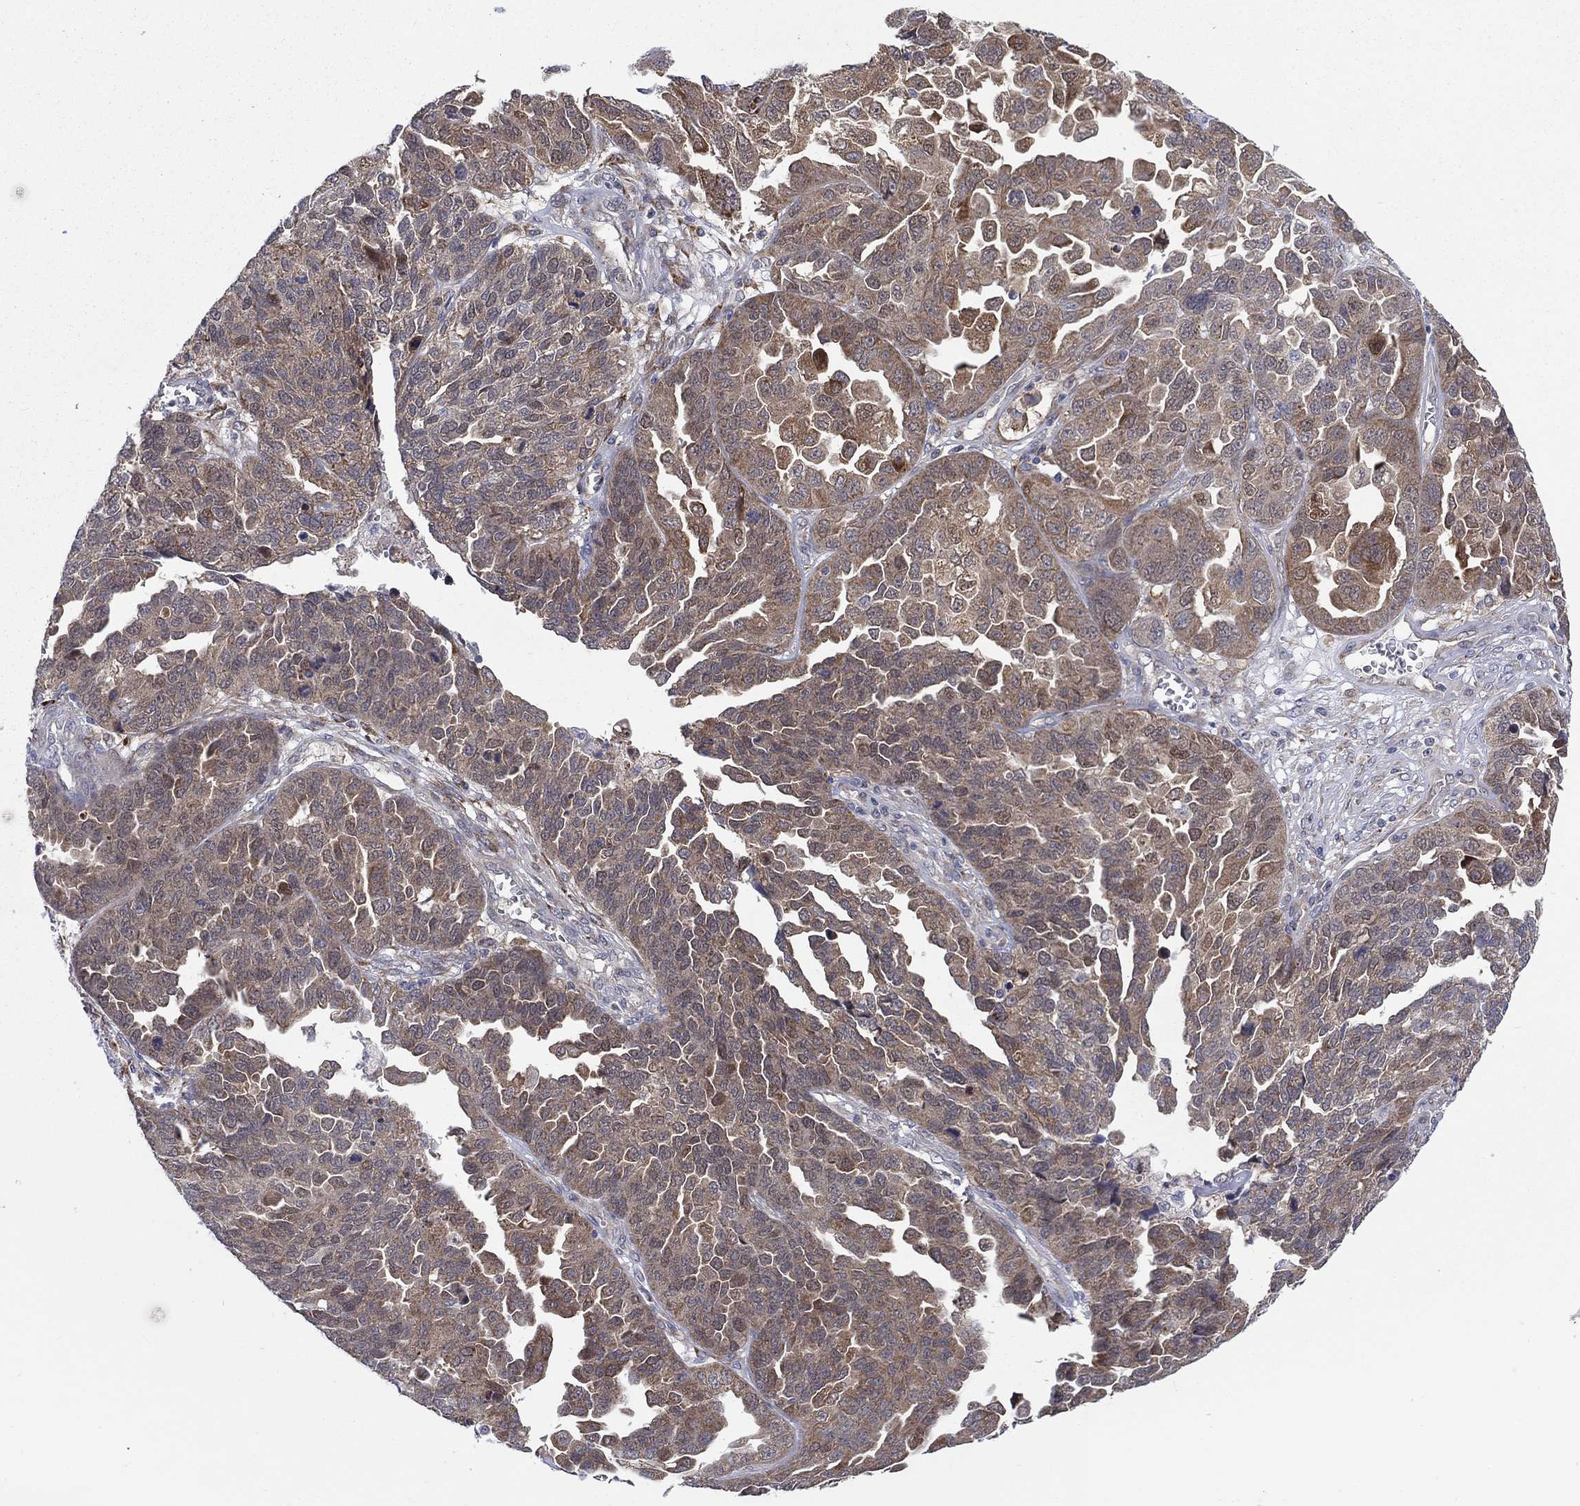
{"staining": {"intensity": "moderate", "quantity": ">75%", "location": "cytoplasmic/membranous"}, "tissue": "ovarian cancer", "cell_type": "Tumor cells", "image_type": "cancer", "snomed": [{"axis": "morphology", "description": "Cystadenocarcinoma, serous, NOS"}, {"axis": "topography", "description": "Ovary"}], "caption": "Protein analysis of ovarian serous cystadenocarcinoma tissue shows moderate cytoplasmic/membranous expression in approximately >75% of tumor cells. (brown staining indicates protein expression, while blue staining denotes nuclei).", "gene": "SLC35F2", "patient": {"sex": "female", "age": 87}}